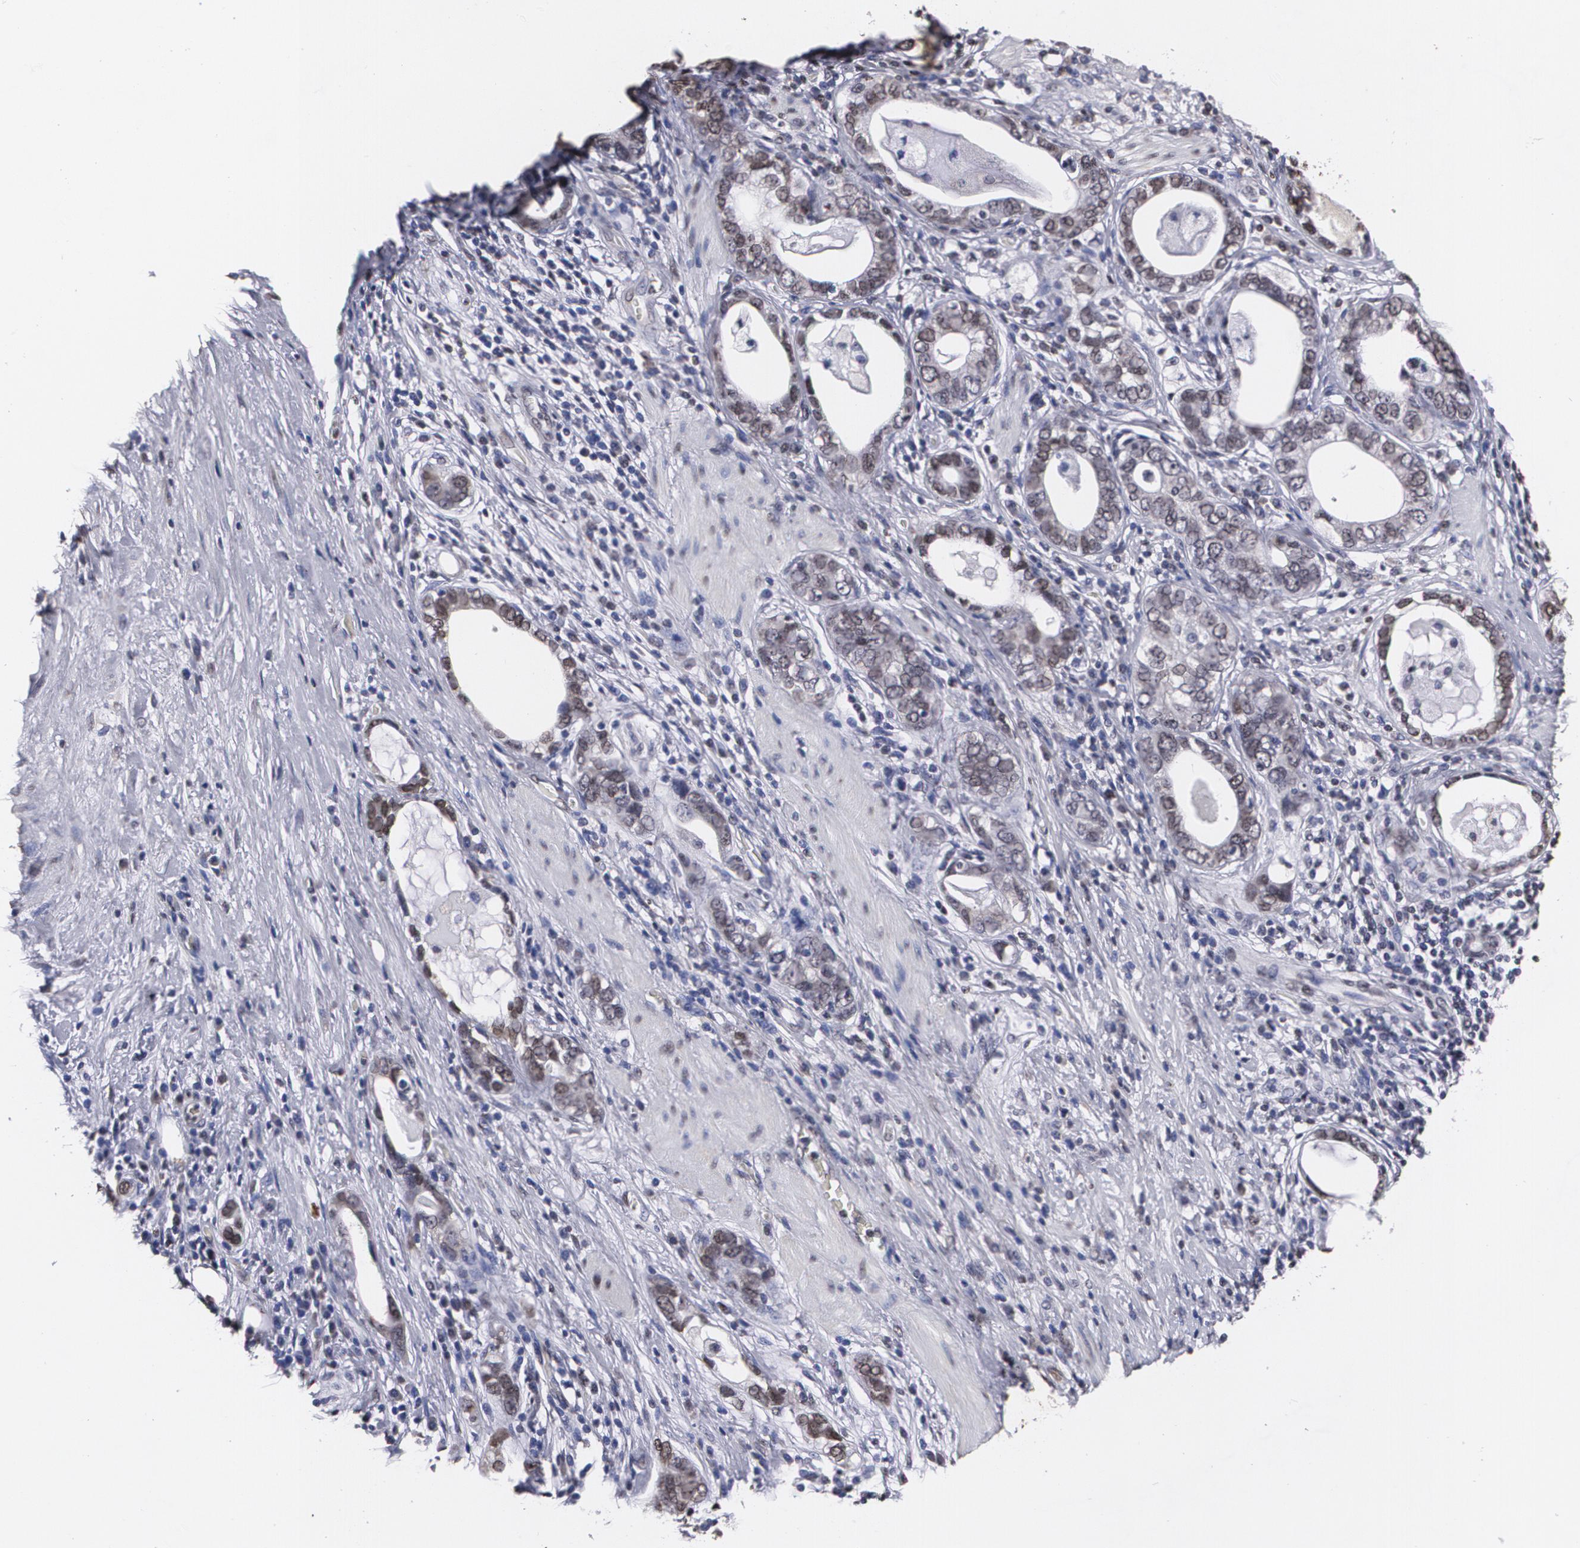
{"staining": {"intensity": "weak", "quantity": "<25%", "location": "cytoplasmic/membranous"}, "tissue": "stomach cancer", "cell_type": "Tumor cells", "image_type": "cancer", "snomed": [{"axis": "morphology", "description": "Adenocarcinoma, NOS"}, {"axis": "topography", "description": "Stomach, lower"}], "caption": "Immunohistochemistry micrograph of human stomach adenocarcinoma stained for a protein (brown), which exhibits no positivity in tumor cells.", "gene": "MVP", "patient": {"sex": "female", "age": 93}}